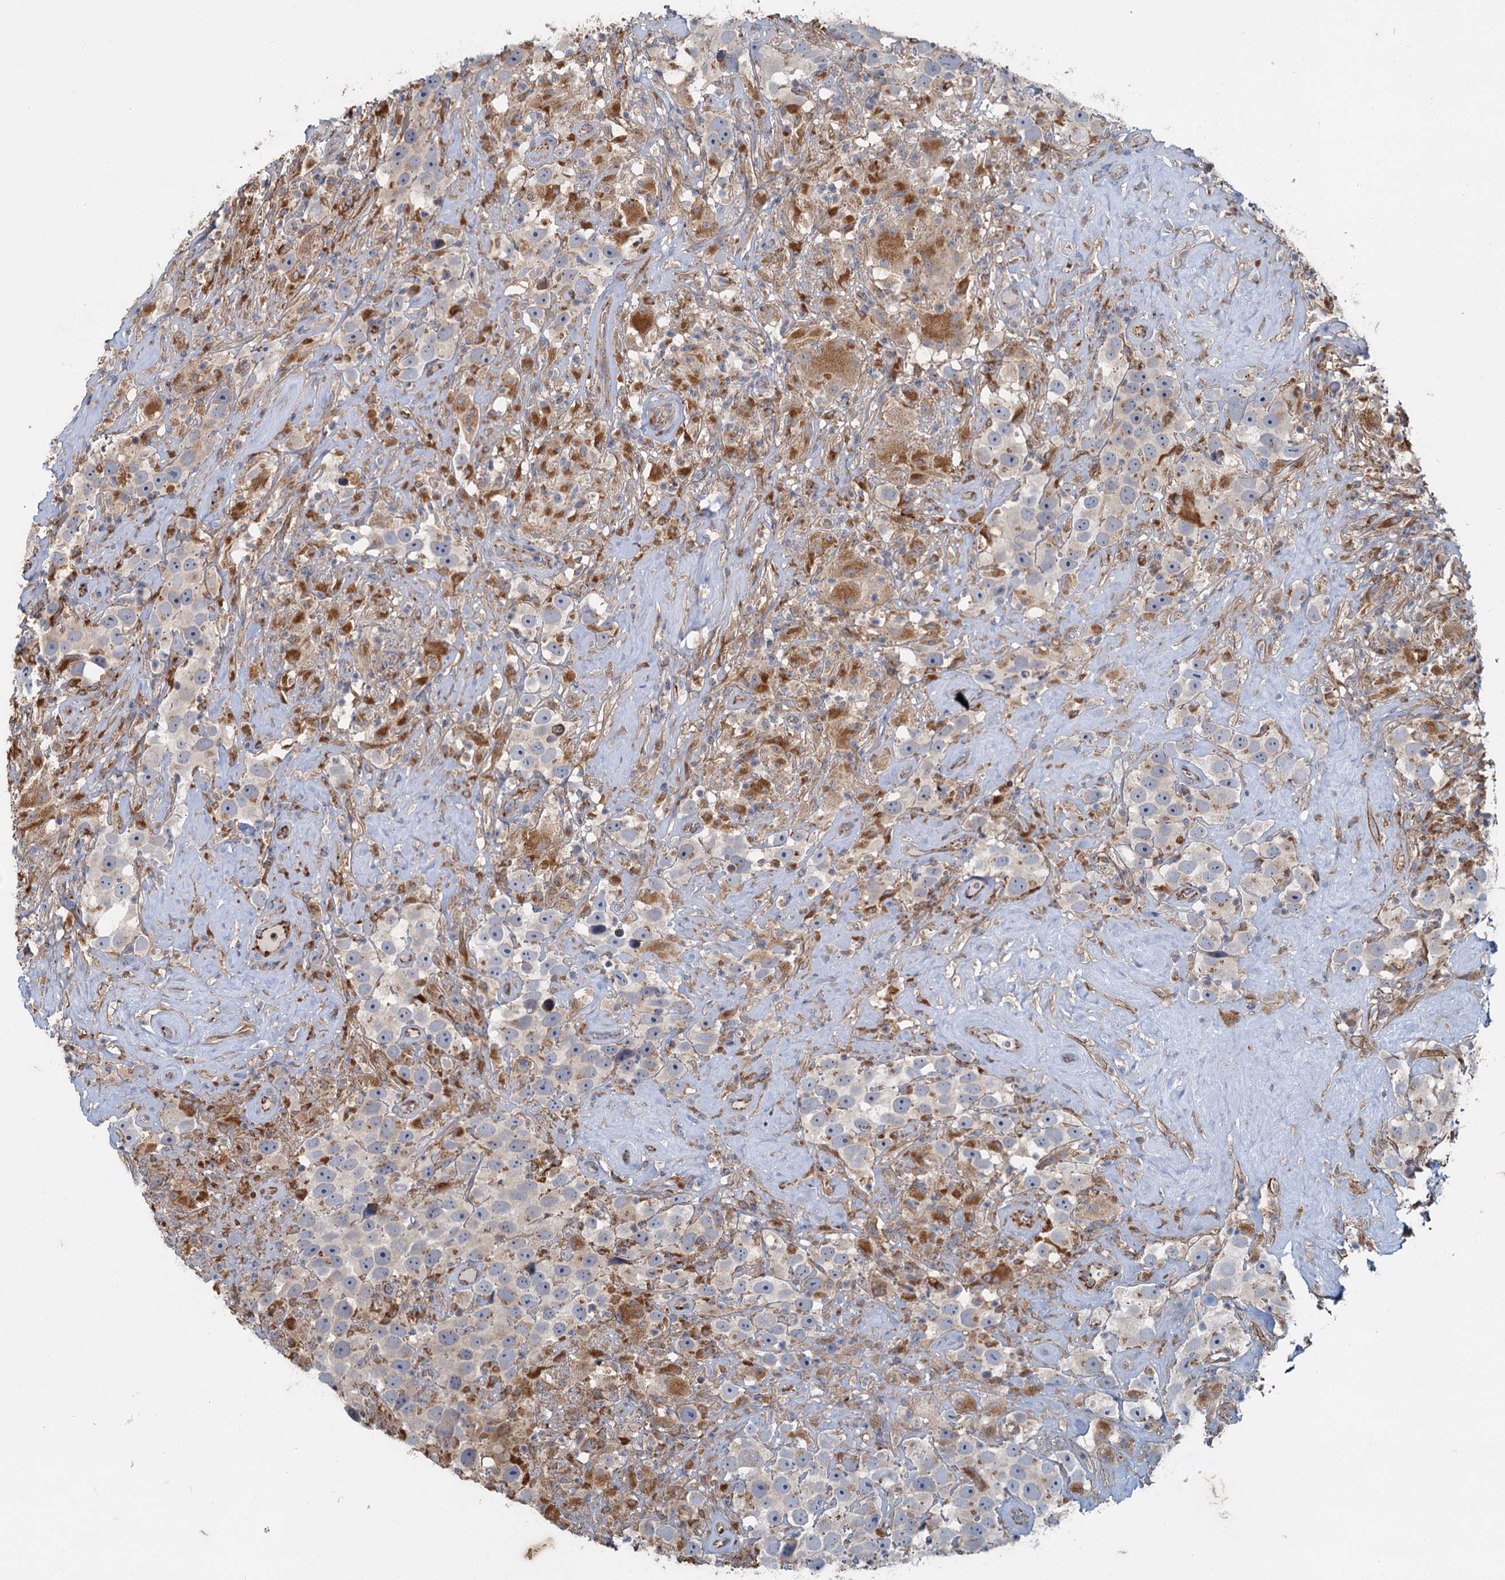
{"staining": {"intensity": "negative", "quantity": "none", "location": "none"}, "tissue": "testis cancer", "cell_type": "Tumor cells", "image_type": "cancer", "snomed": [{"axis": "morphology", "description": "Seminoma, NOS"}, {"axis": "topography", "description": "Testis"}], "caption": "Tumor cells are negative for protein expression in human testis cancer.", "gene": "ADCY2", "patient": {"sex": "male", "age": 49}}